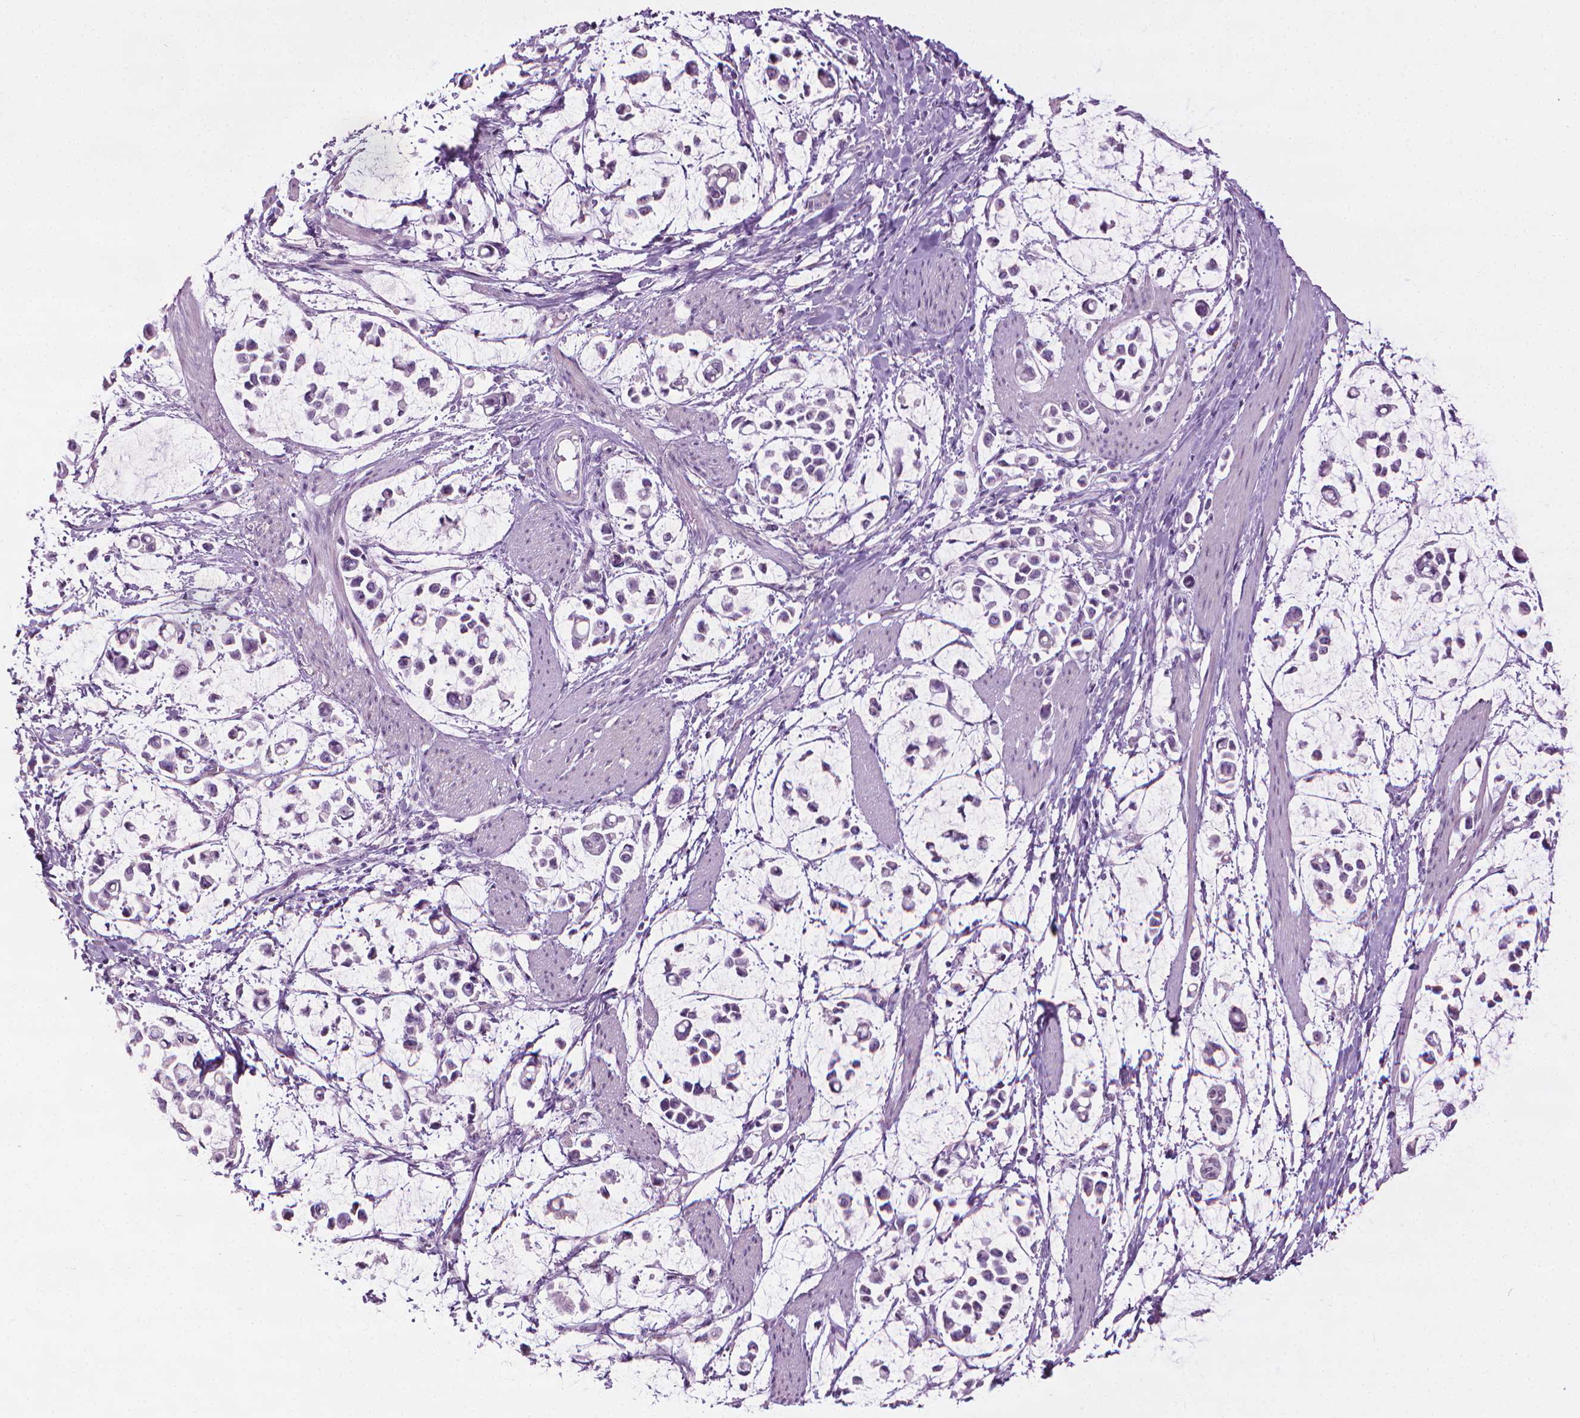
{"staining": {"intensity": "negative", "quantity": "none", "location": "none"}, "tissue": "stomach cancer", "cell_type": "Tumor cells", "image_type": "cancer", "snomed": [{"axis": "morphology", "description": "Adenocarcinoma, NOS"}, {"axis": "topography", "description": "Stomach"}], "caption": "This micrograph is of adenocarcinoma (stomach) stained with immunohistochemistry to label a protein in brown with the nuclei are counter-stained blue. There is no positivity in tumor cells. (DAB IHC, high magnification).", "gene": "DNAI7", "patient": {"sex": "male", "age": 82}}